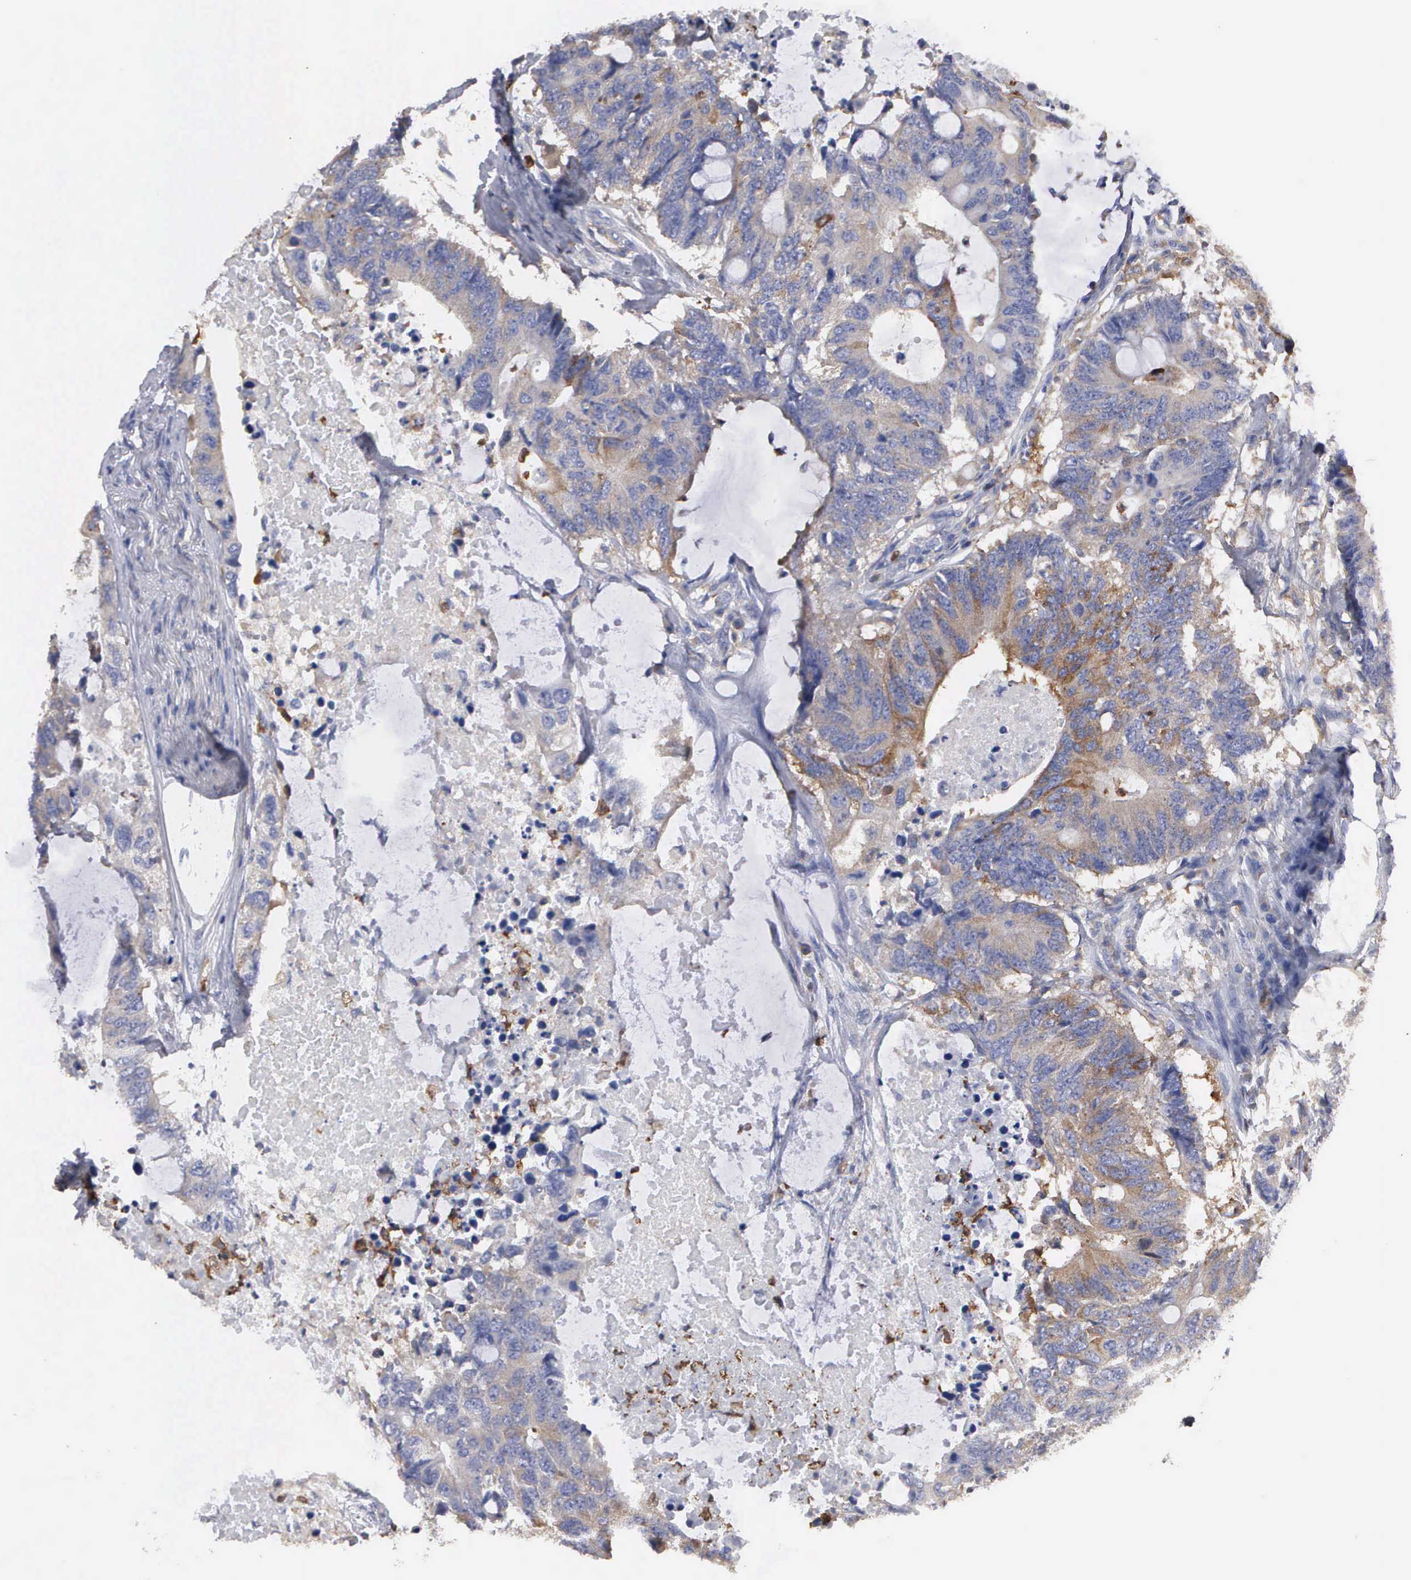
{"staining": {"intensity": "moderate", "quantity": "25%-75%", "location": "cytoplasmic/membranous"}, "tissue": "colorectal cancer", "cell_type": "Tumor cells", "image_type": "cancer", "snomed": [{"axis": "morphology", "description": "Adenocarcinoma, NOS"}, {"axis": "topography", "description": "Colon"}], "caption": "Adenocarcinoma (colorectal) was stained to show a protein in brown. There is medium levels of moderate cytoplasmic/membranous expression in approximately 25%-75% of tumor cells. The staining was performed using DAB, with brown indicating positive protein expression. Nuclei are stained blue with hematoxylin.", "gene": "G6PD", "patient": {"sex": "male", "age": 71}}